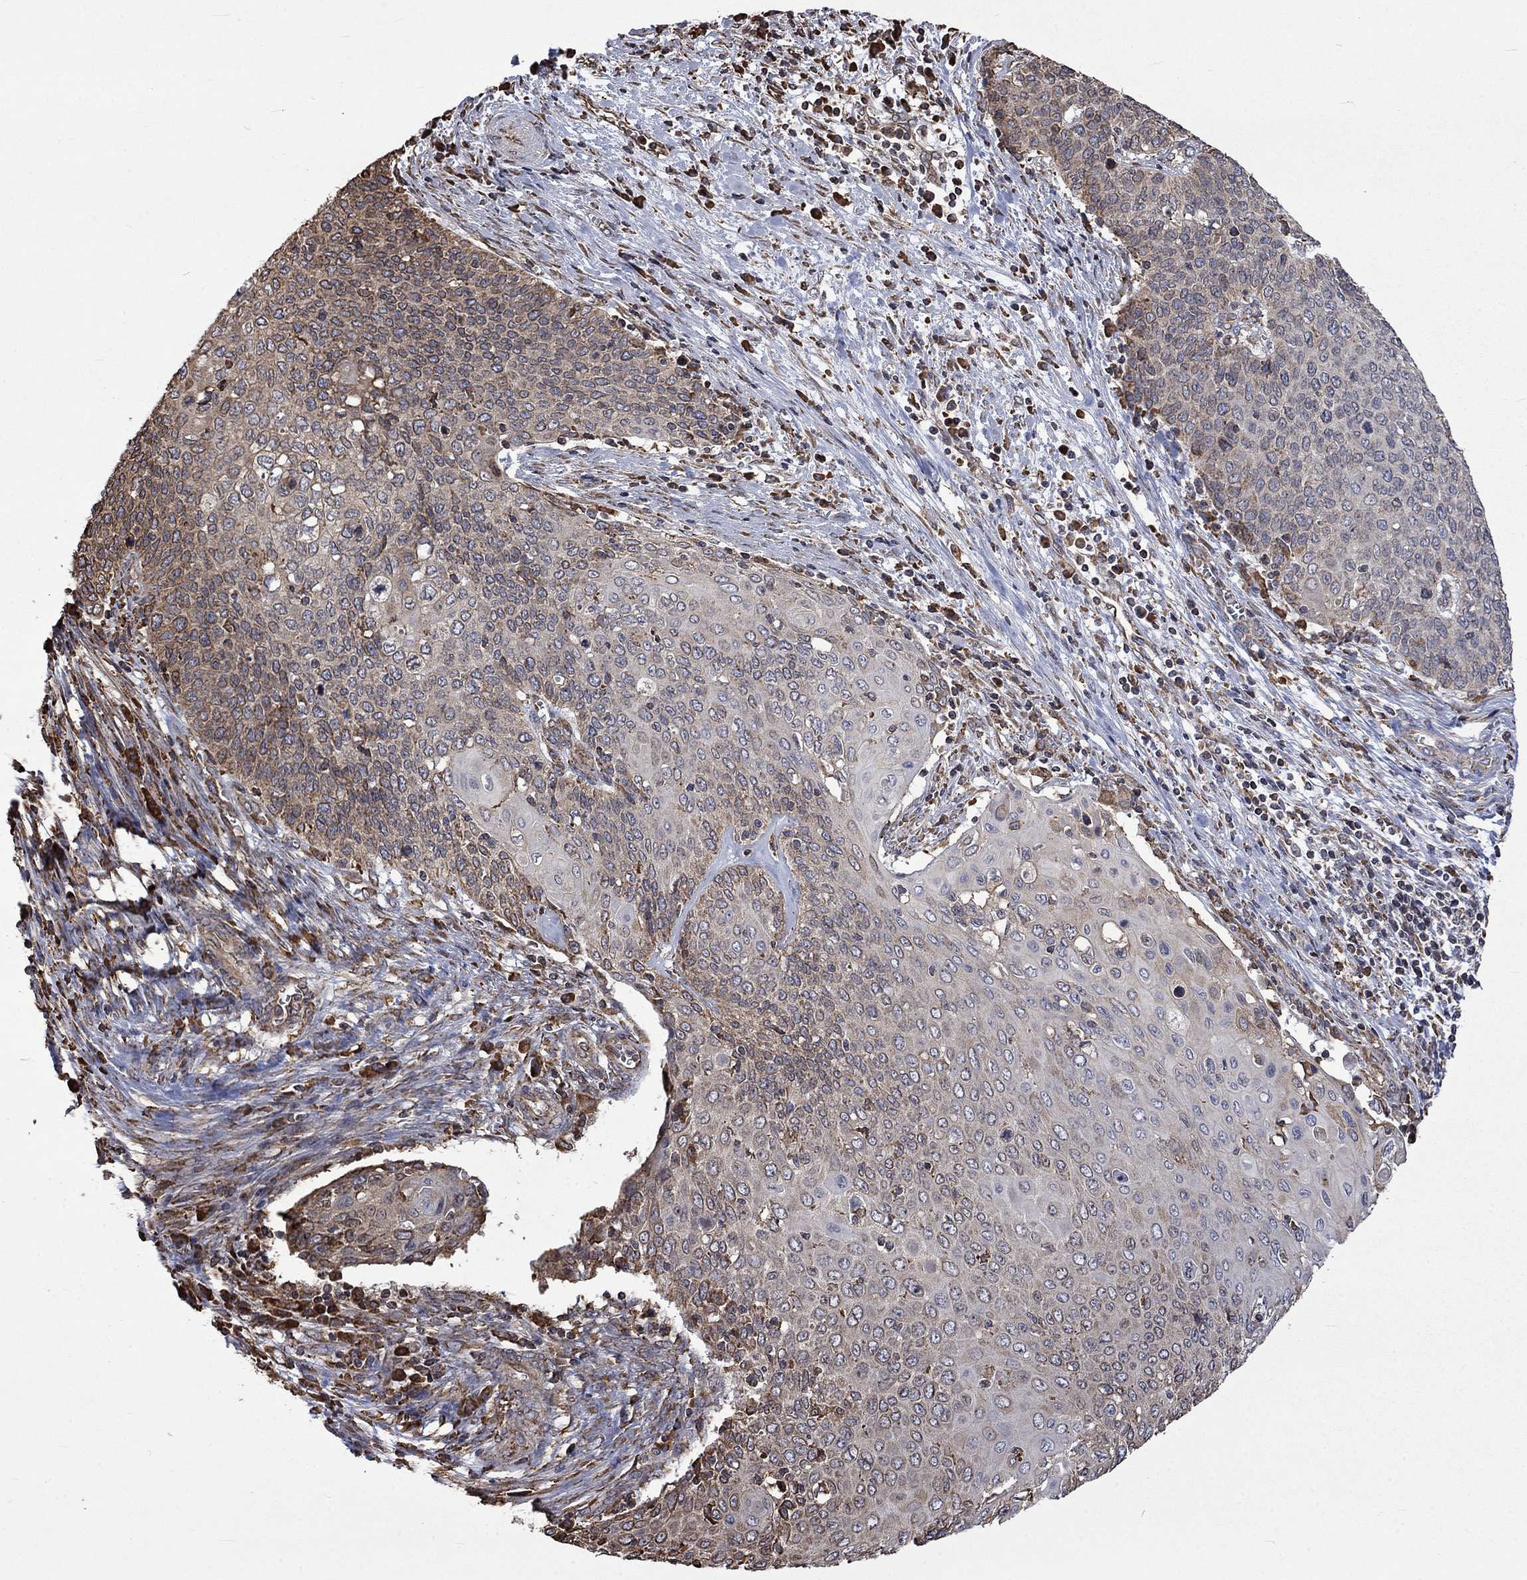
{"staining": {"intensity": "weak", "quantity": "25%-75%", "location": "cytoplasmic/membranous"}, "tissue": "cervical cancer", "cell_type": "Tumor cells", "image_type": "cancer", "snomed": [{"axis": "morphology", "description": "Squamous cell carcinoma, NOS"}, {"axis": "topography", "description": "Cervix"}], "caption": "Immunohistochemistry staining of squamous cell carcinoma (cervical), which shows low levels of weak cytoplasmic/membranous expression in approximately 25%-75% of tumor cells indicating weak cytoplasmic/membranous protein positivity. The staining was performed using DAB (3,3'-diaminobenzidine) (brown) for protein detection and nuclei were counterstained in hematoxylin (blue).", "gene": "ESRRA", "patient": {"sex": "female", "age": 39}}